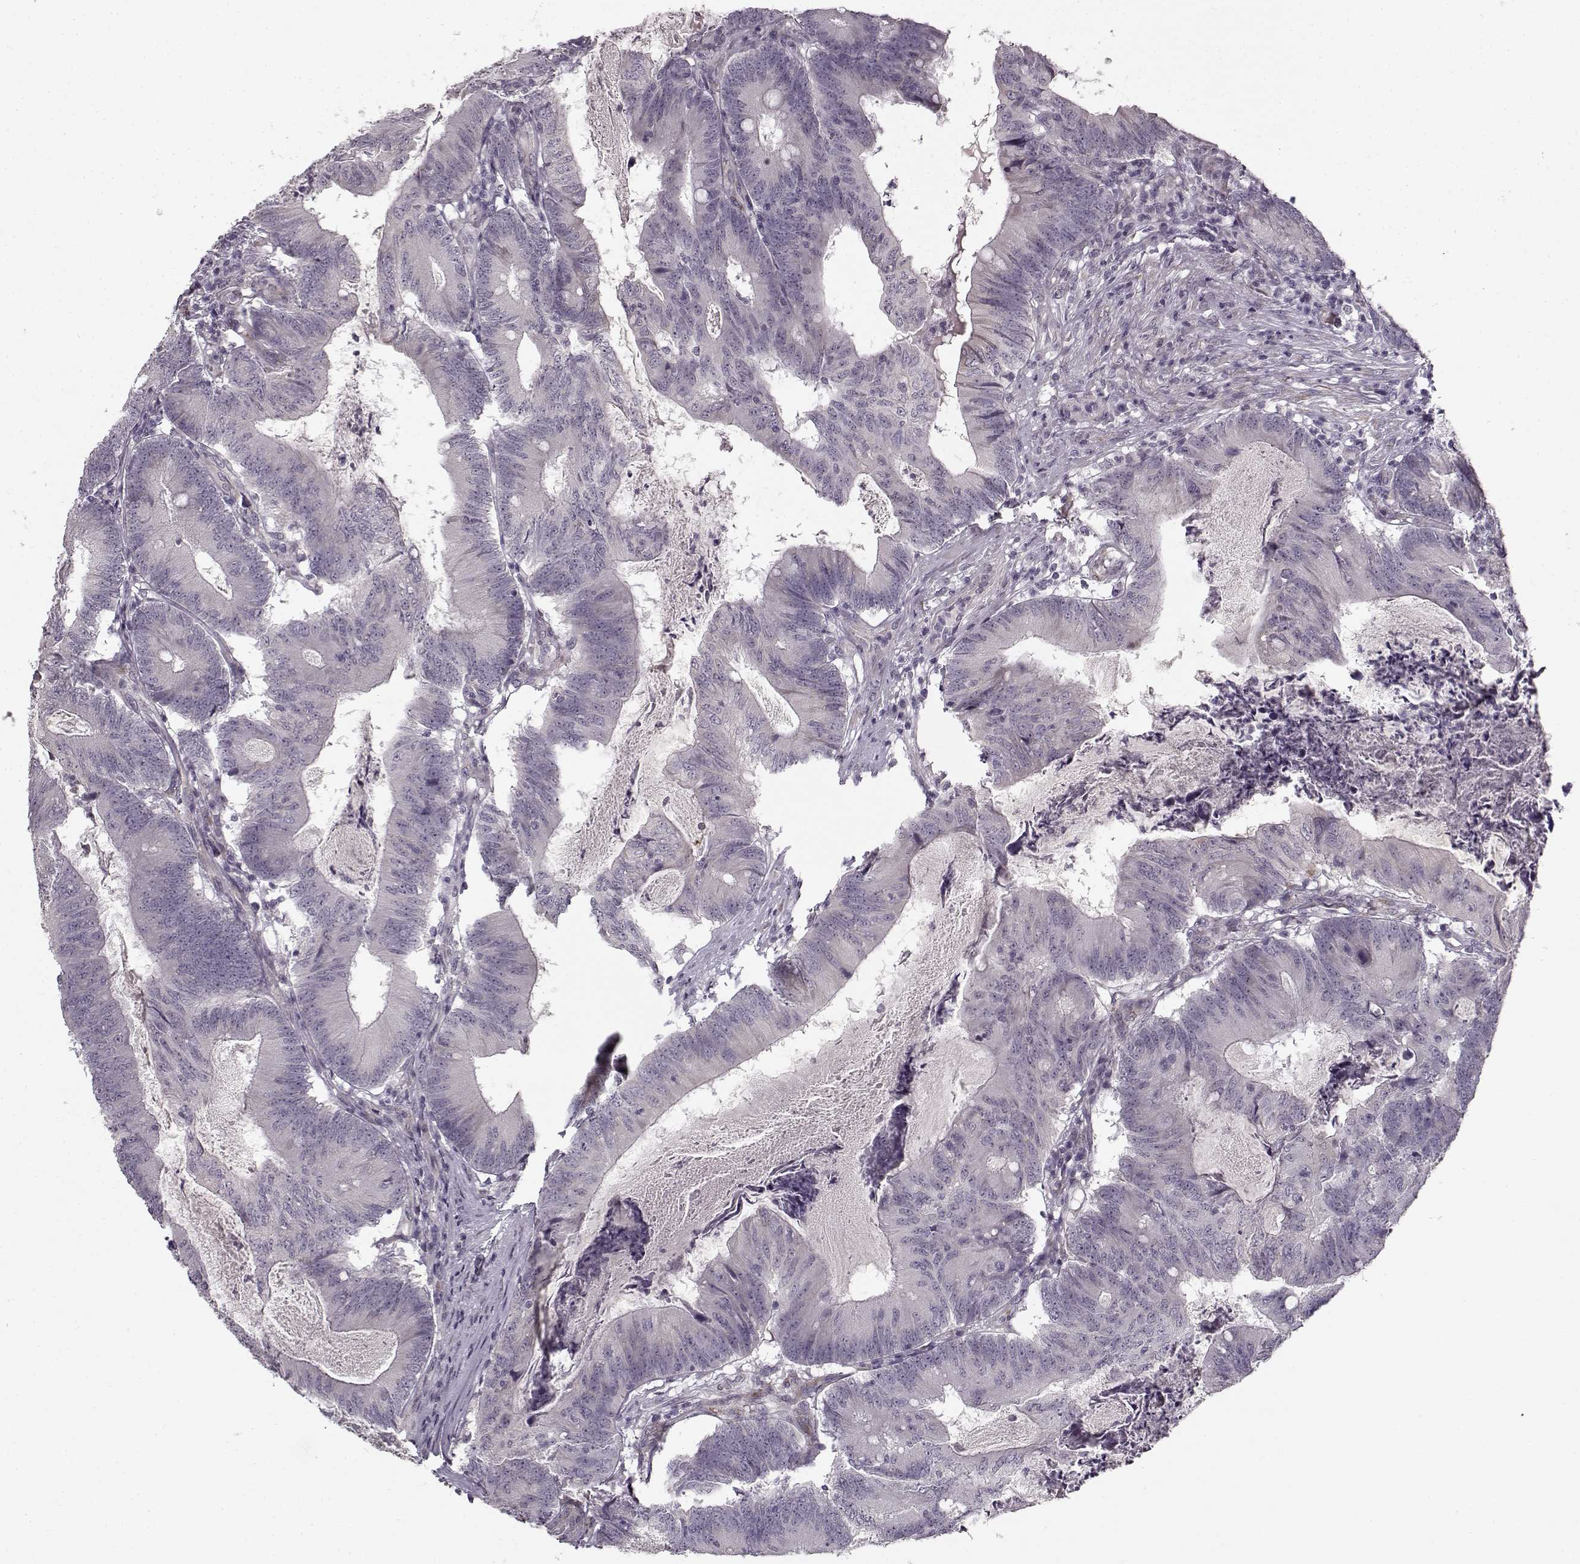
{"staining": {"intensity": "negative", "quantity": "none", "location": "none"}, "tissue": "colorectal cancer", "cell_type": "Tumor cells", "image_type": "cancer", "snomed": [{"axis": "morphology", "description": "Adenocarcinoma, NOS"}, {"axis": "topography", "description": "Colon"}], "caption": "Histopathology image shows no protein staining in tumor cells of colorectal cancer (adenocarcinoma) tissue.", "gene": "LAMB2", "patient": {"sex": "female", "age": 70}}